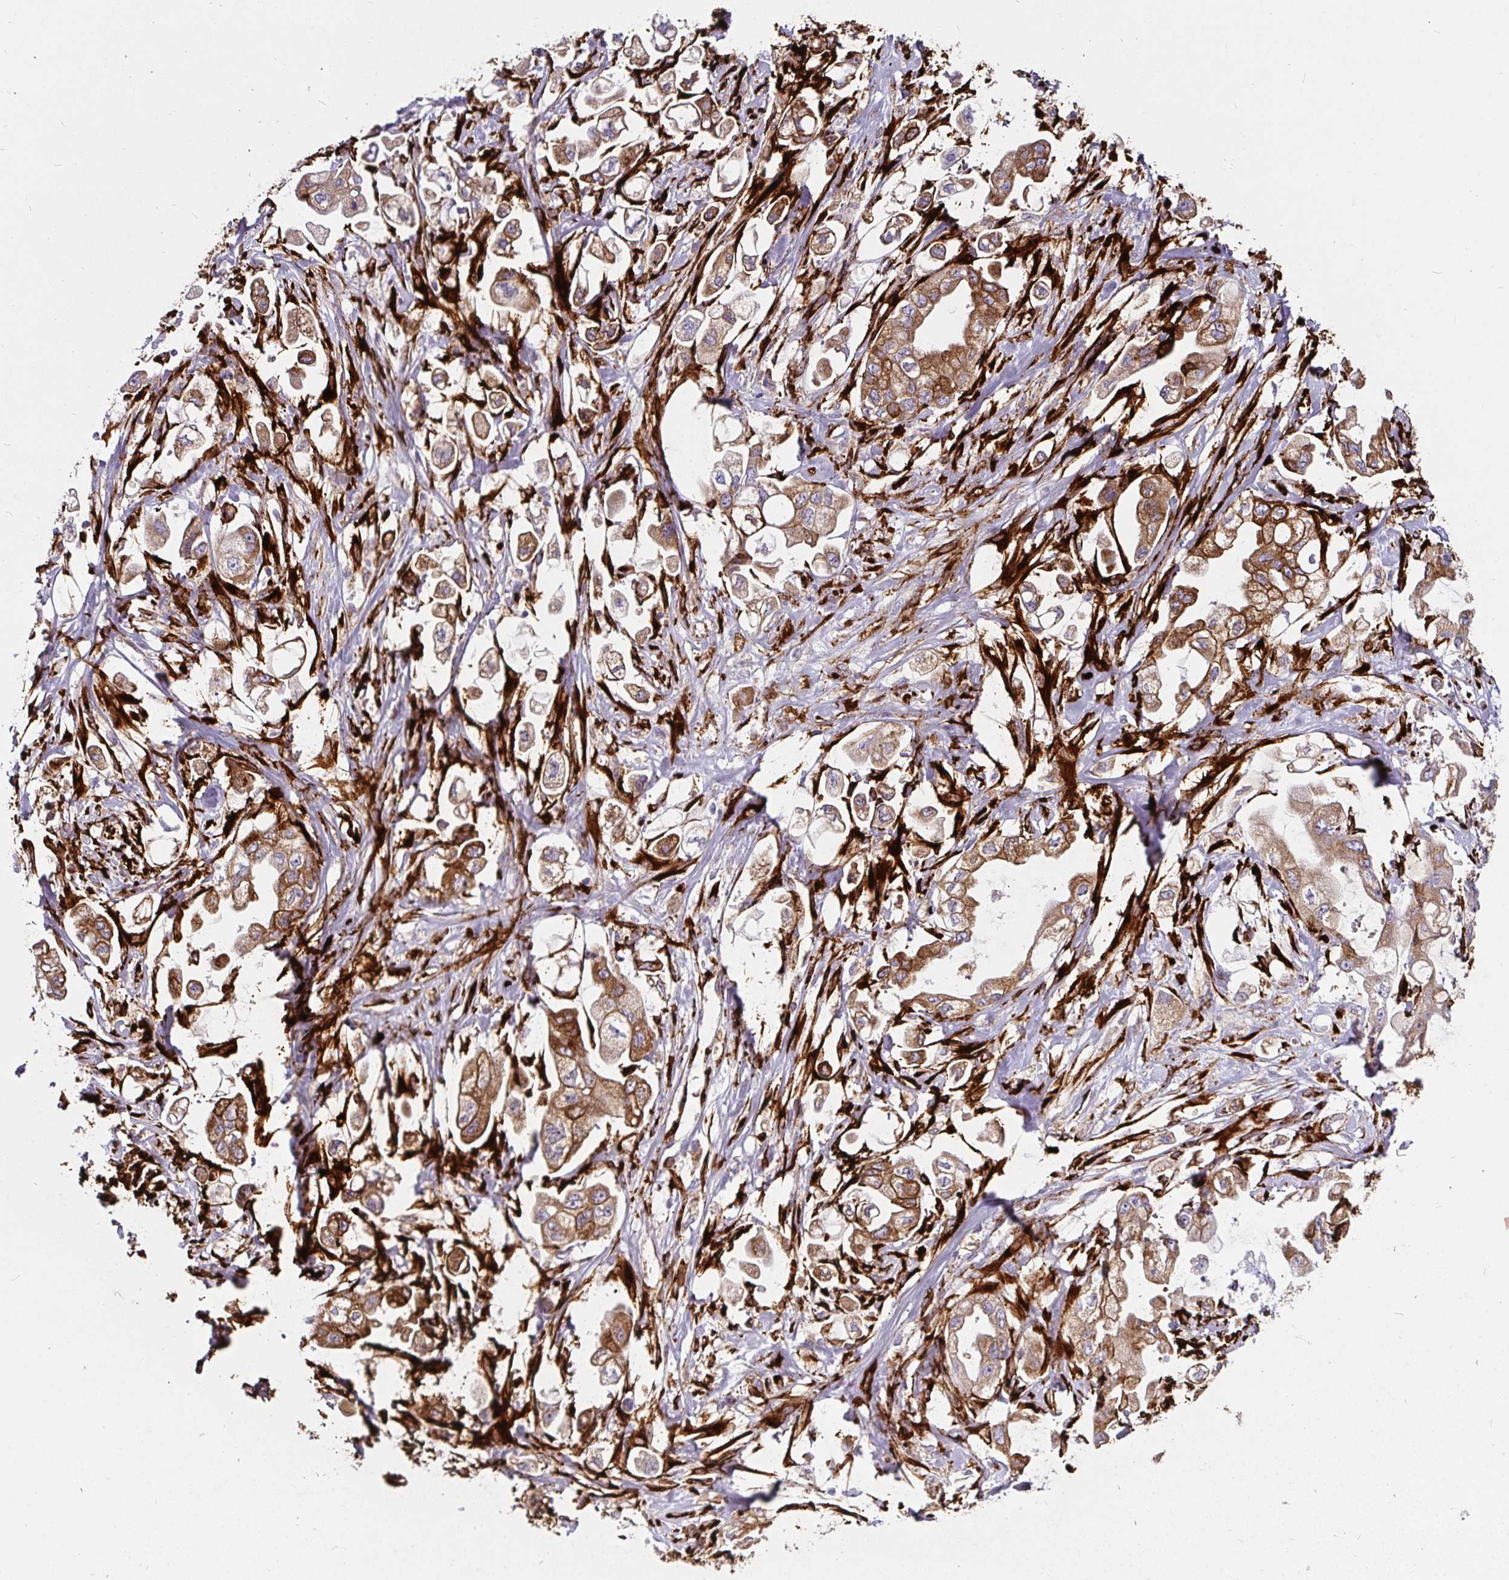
{"staining": {"intensity": "moderate", "quantity": ">75%", "location": "cytoplasmic/membranous"}, "tissue": "stomach cancer", "cell_type": "Tumor cells", "image_type": "cancer", "snomed": [{"axis": "morphology", "description": "Adenocarcinoma, NOS"}, {"axis": "topography", "description": "Stomach"}], "caption": "Adenocarcinoma (stomach) stained with a protein marker reveals moderate staining in tumor cells.", "gene": "P4HA2", "patient": {"sex": "male", "age": 62}}